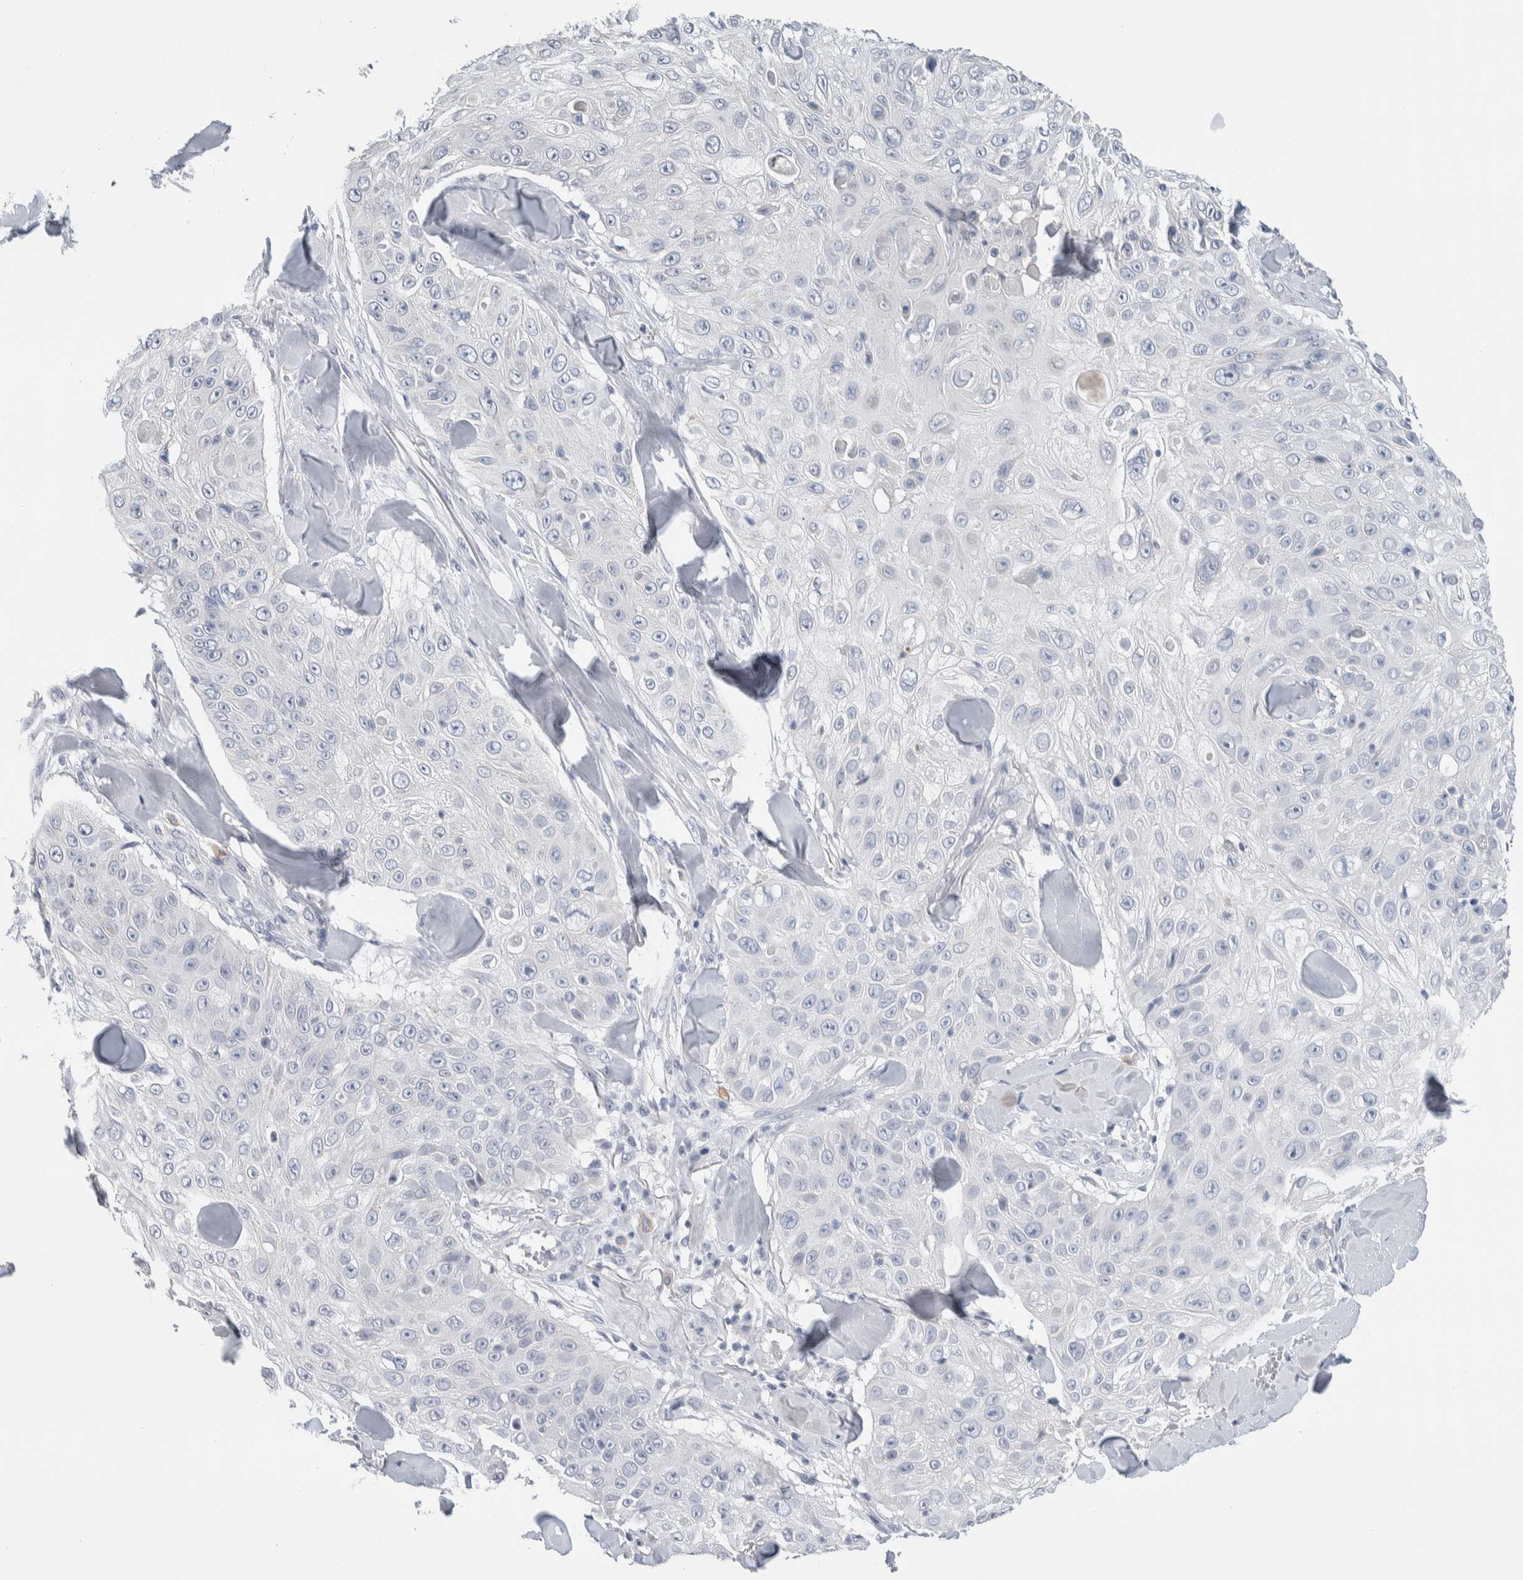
{"staining": {"intensity": "negative", "quantity": "none", "location": "none"}, "tissue": "skin cancer", "cell_type": "Tumor cells", "image_type": "cancer", "snomed": [{"axis": "morphology", "description": "Squamous cell carcinoma, NOS"}, {"axis": "topography", "description": "Skin"}], "caption": "An immunohistochemistry image of skin cancer (squamous cell carcinoma) is shown. There is no staining in tumor cells of skin cancer (squamous cell carcinoma). (DAB (3,3'-diaminobenzidine) immunohistochemistry (IHC) visualized using brightfield microscopy, high magnification).", "gene": "SCN2A", "patient": {"sex": "male", "age": 86}}